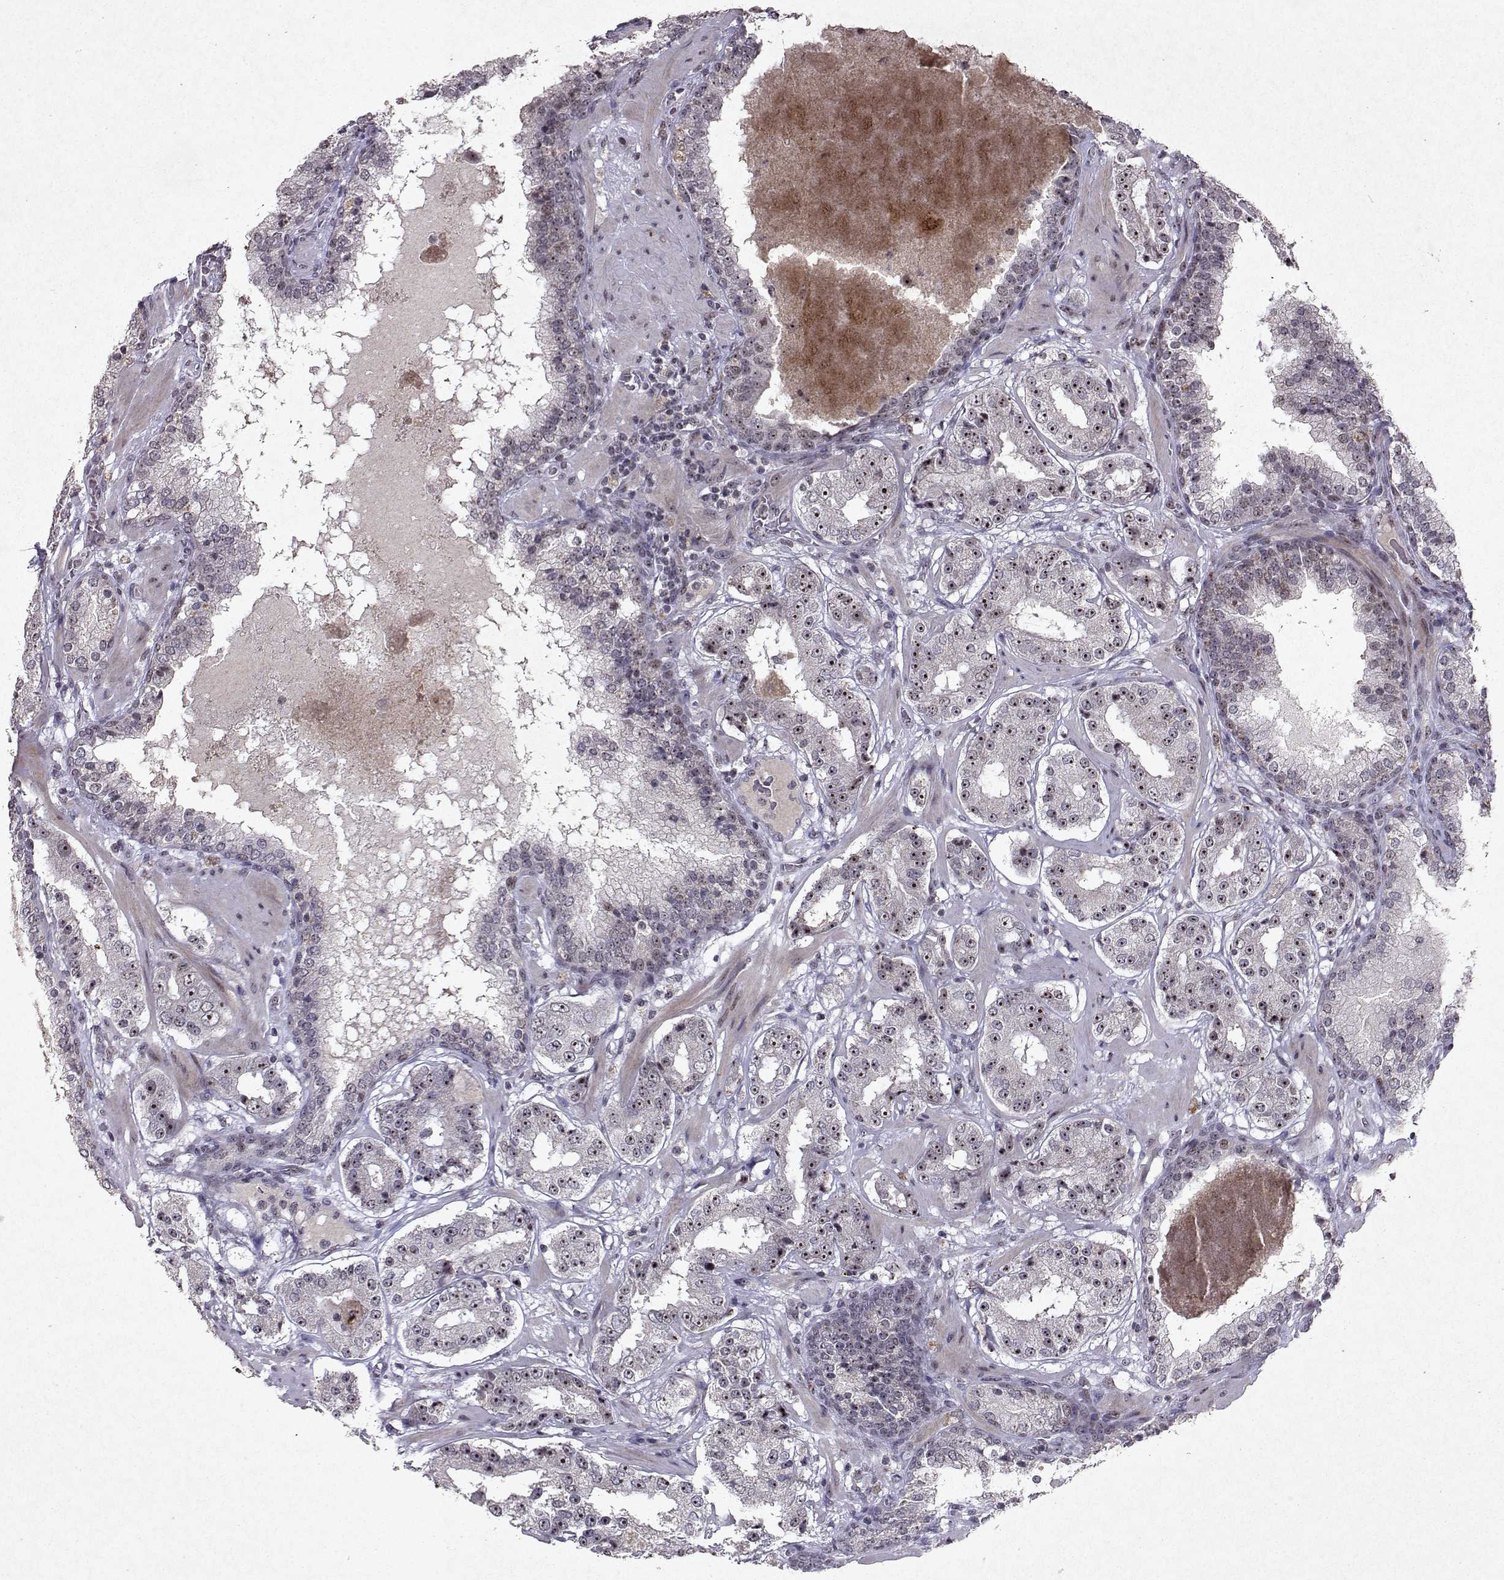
{"staining": {"intensity": "strong", "quantity": ">75%", "location": "nuclear"}, "tissue": "prostate cancer", "cell_type": "Tumor cells", "image_type": "cancer", "snomed": [{"axis": "morphology", "description": "Adenocarcinoma, Low grade"}, {"axis": "topography", "description": "Prostate"}], "caption": "Immunohistochemical staining of prostate adenocarcinoma (low-grade) reveals high levels of strong nuclear staining in about >75% of tumor cells.", "gene": "DDX56", "patient": {"sex": "male", "age": 60}}